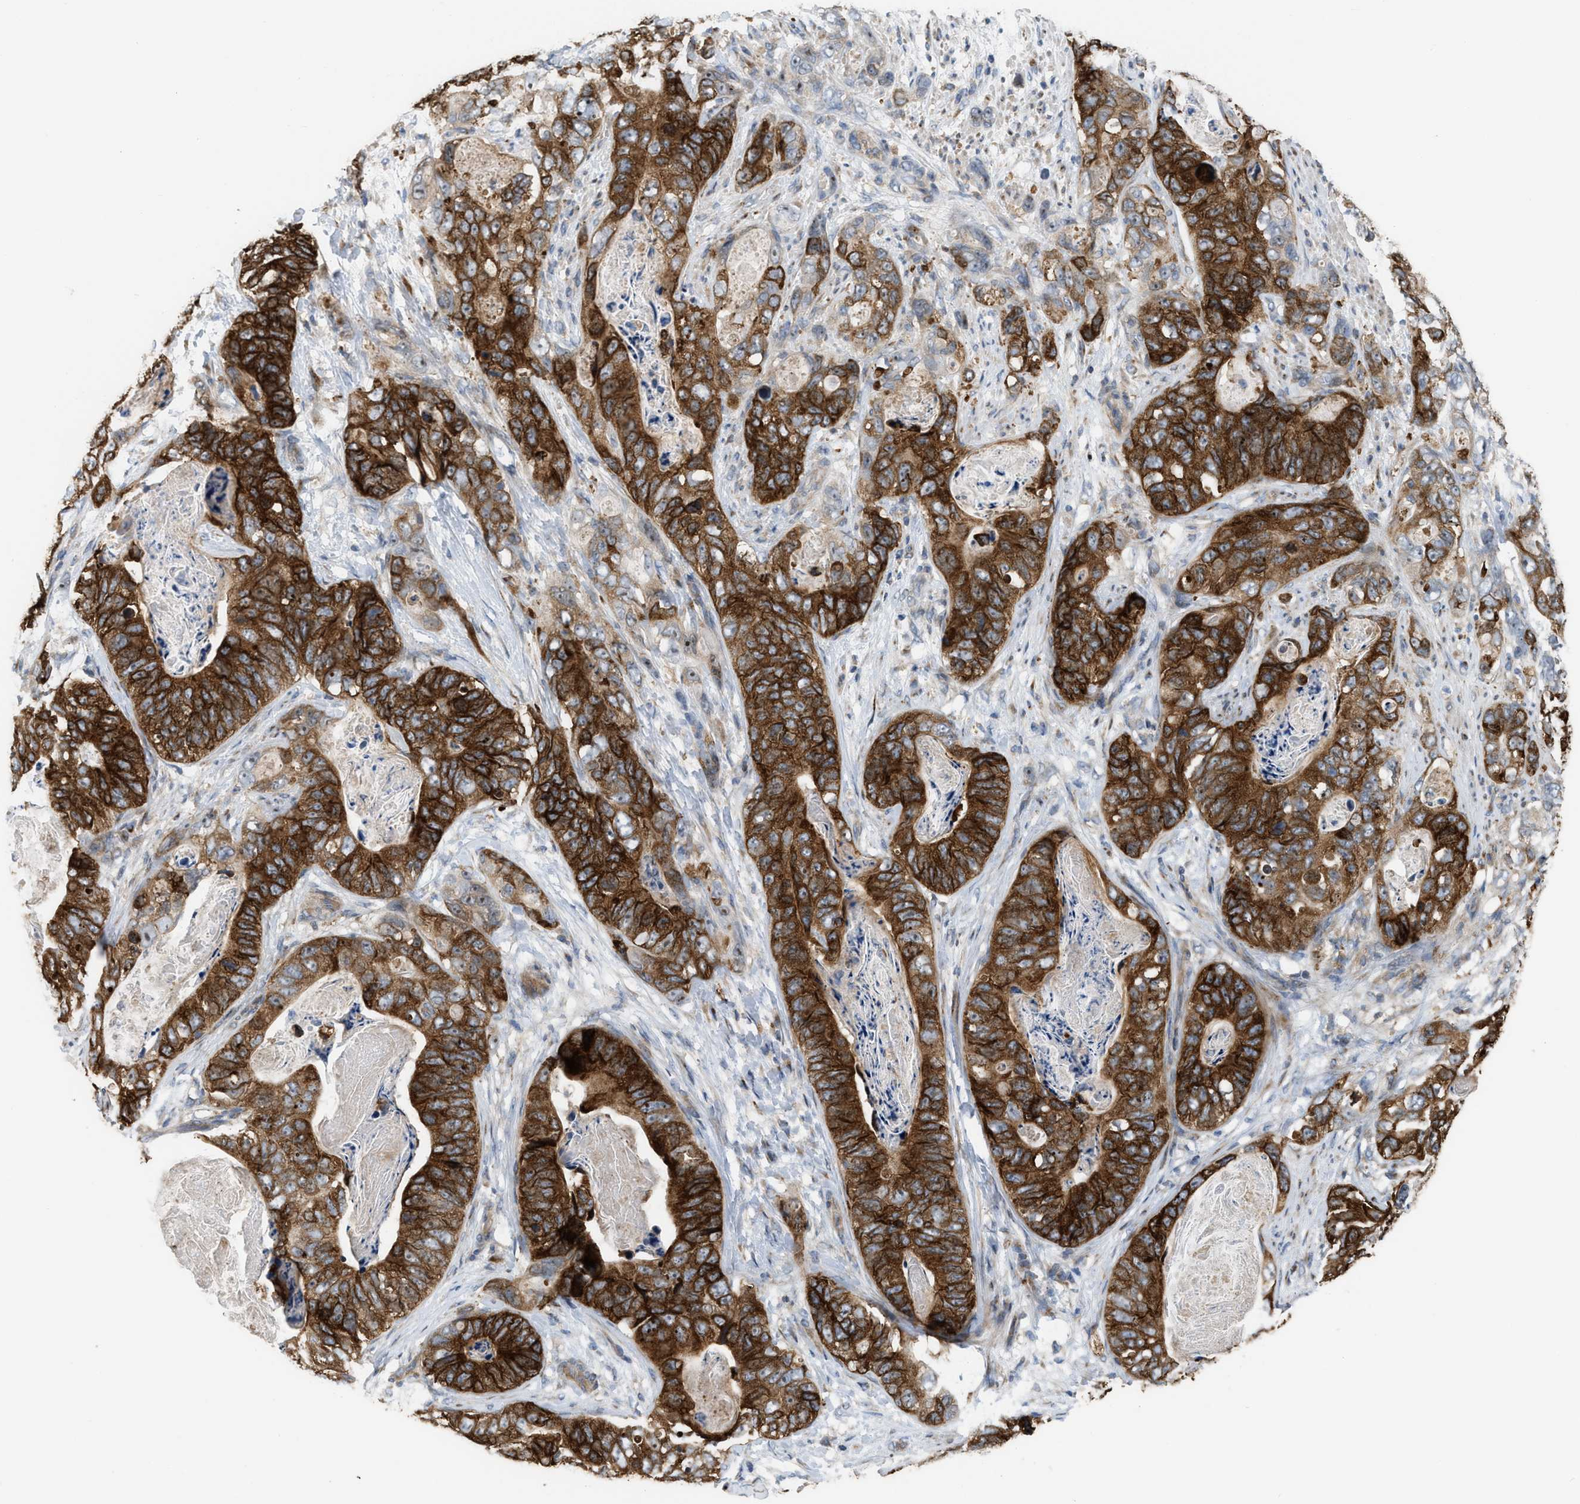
{"staining": {"intensity": "strong", "quantity": ">75%", "location": "cytoplasmic/membranous"}, "tissue": "stomach cancer", "cell_type": "Tumor cells", "image_type": "cancer", "snomed": [{"axis": "morphology", "description": "Adenocarcinoma, NOS"}, {"axis": "topography", "description": "Stomach"}], "caption": "Tumor cells show high levels of strong cytoplasmic/membranous expression in about >75% of cells in human stomach adenocarcinoma.", "gene": "DIPK1A", "patient": {"sex": "female", "age": 89}}